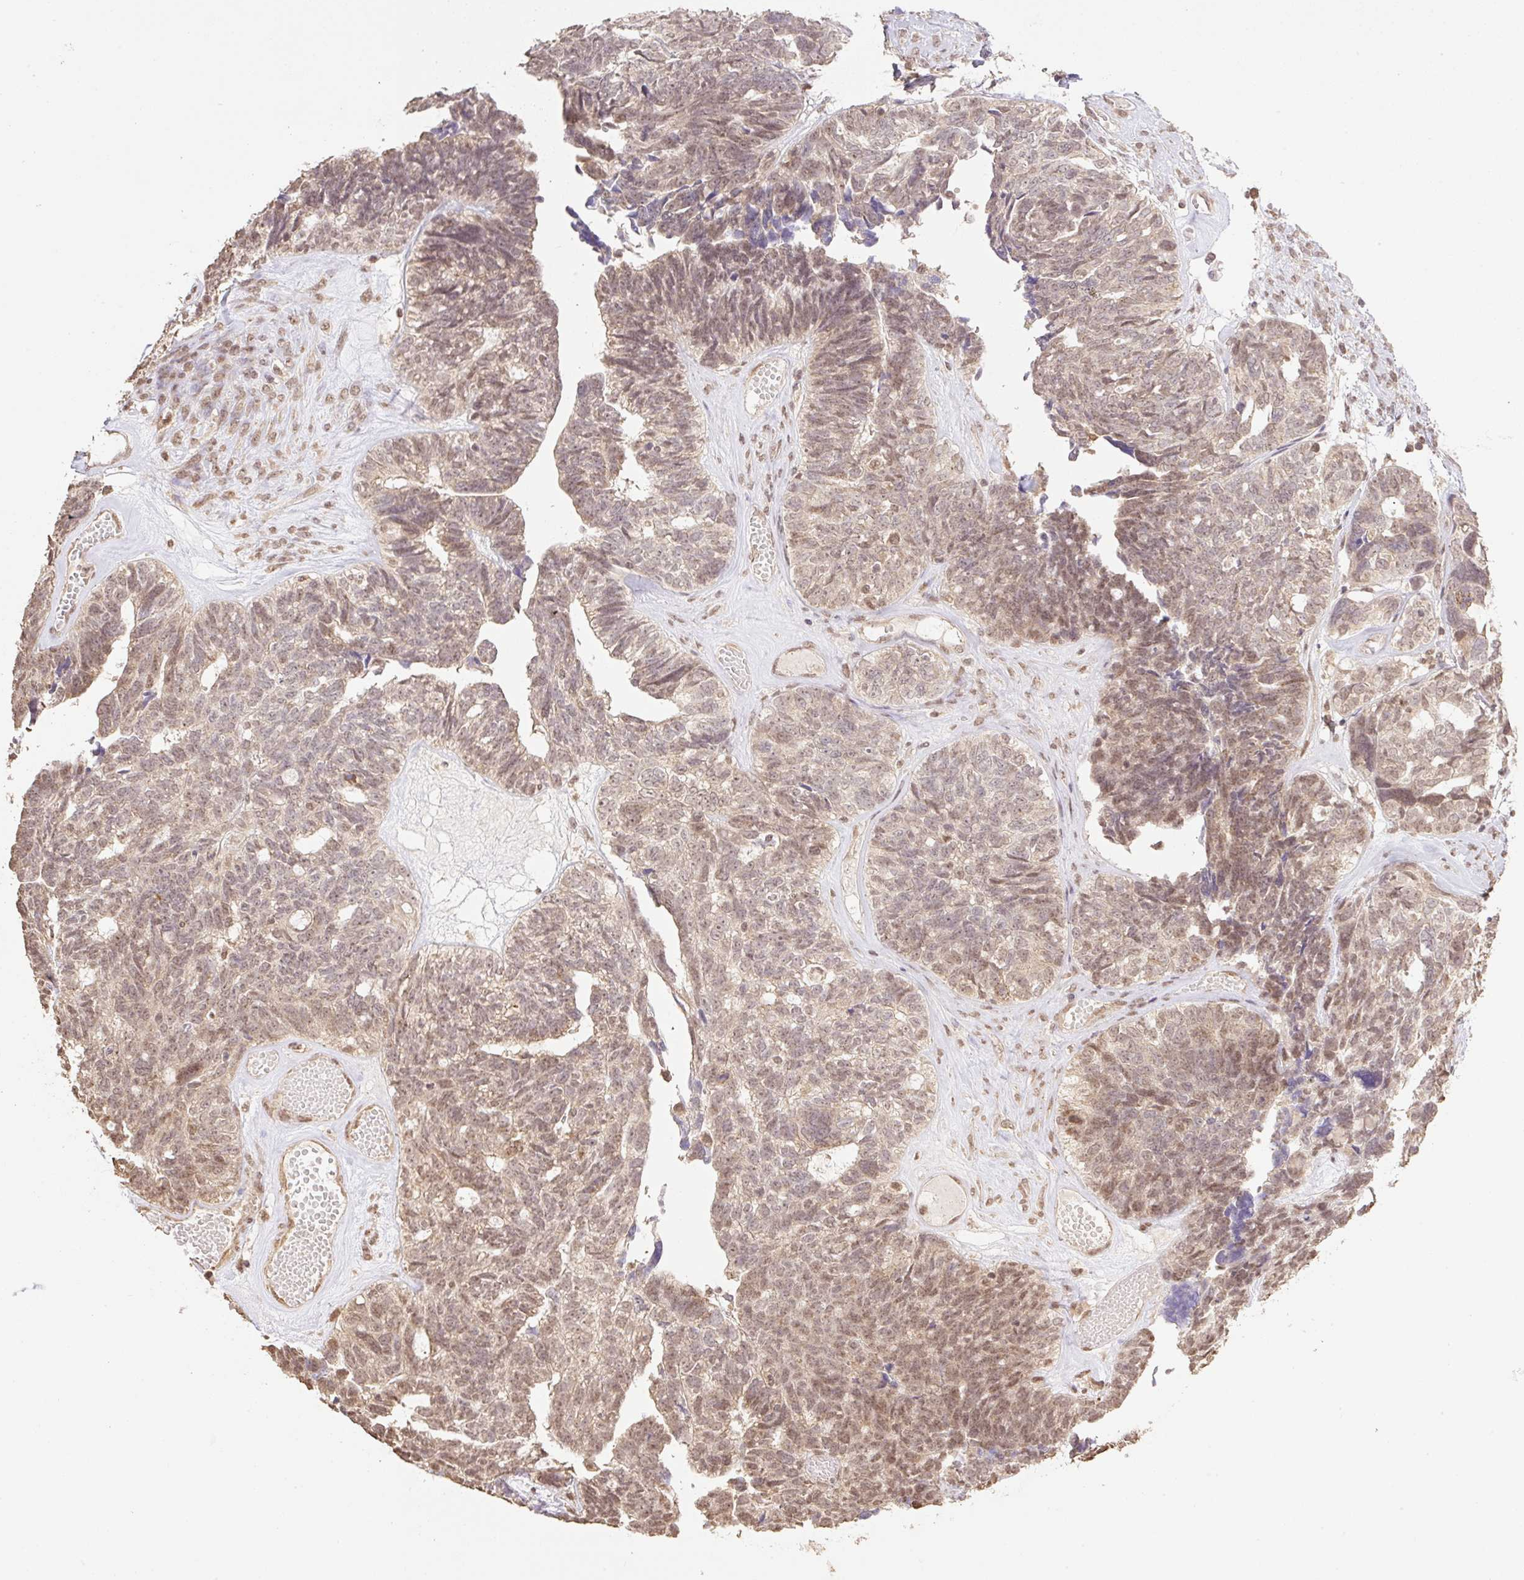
{"staining": {"intensity": "moderate", "quantity": ">75%", "location": "cytoplasmic/membranous,nuclear"}, "tissue": "ovarian cancer", "cell_type": "Tumor cells", "image_type": "cancer", "snomed": [{"axis": "morphology", "description": "Cystadenocarcinoma, serous, NOS"}, {"axis": "topography", "description": "Ovary"}], "caption": "Protein expression by immunohistochemistry shows moderate cytoplasmic/membranous and nuclear staining in approximately >75% of tumor cells in ovarian cancer. (DAB (3,3'-diaminobenzidine) IHC, brown staining for protein, blue staining for nuclei).", "gene": "VPS25", "patient": {"sex": "female", "age": 79}}